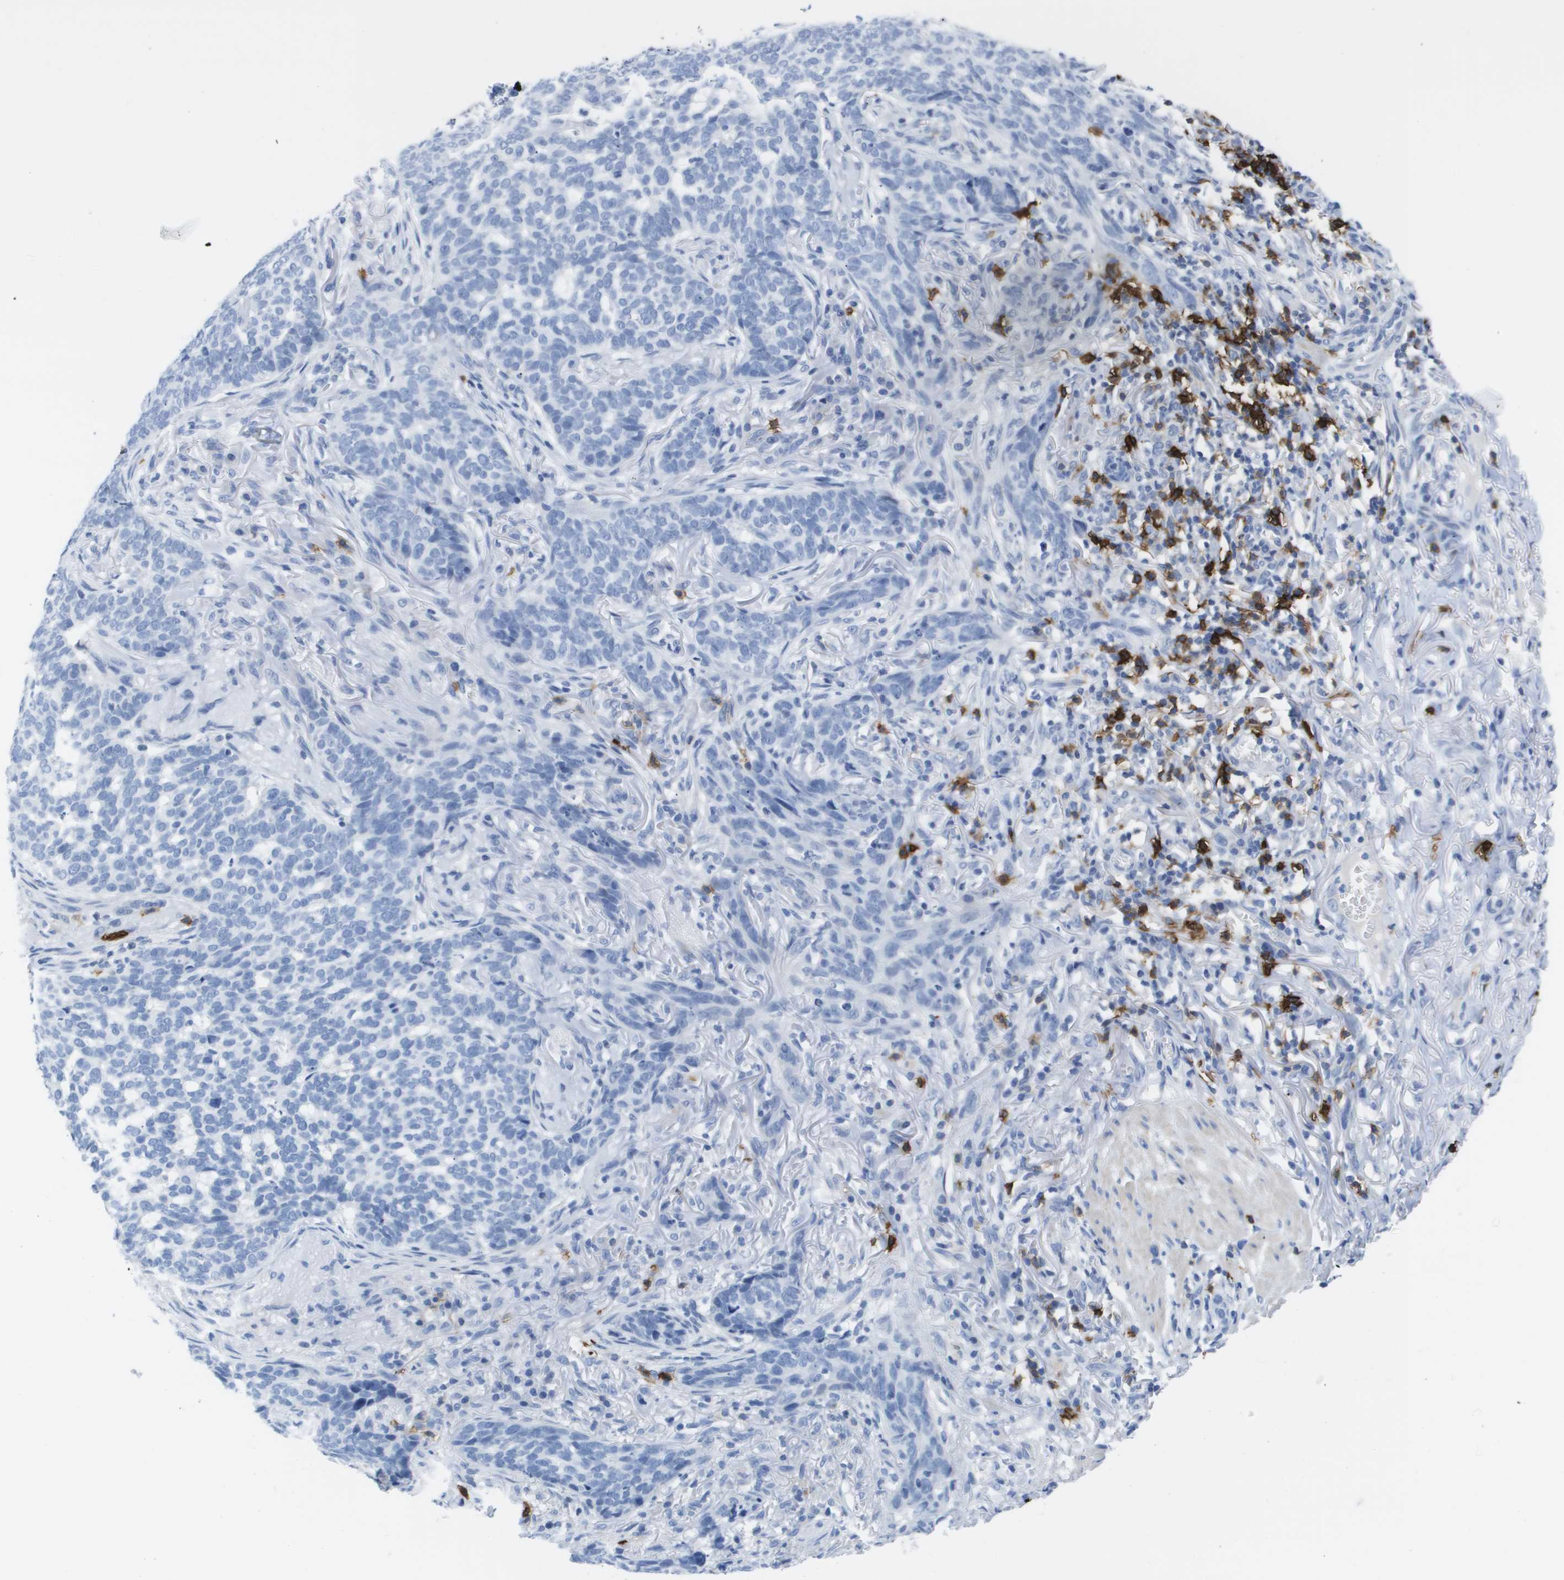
{"staining": {"intensity": "negative", "quantity": "none", "location": "none"}, "tissue": "skin cancer", "cell_type": "Tumor cells", "image_type": "cancer", "snomed": [{"axis": "morphology", "description": "Basal cell carcinoma"}, {"axis": "topography", "description": "Skin"}], "caption": "A high-resolution photomicrograph shows immunohistochemistry staining of skin basal cell carcinoma, which exhibits no significant staining in tumor cells.", "gene": "MS4A1", "patient": {"sex": "male", "age": 85}}